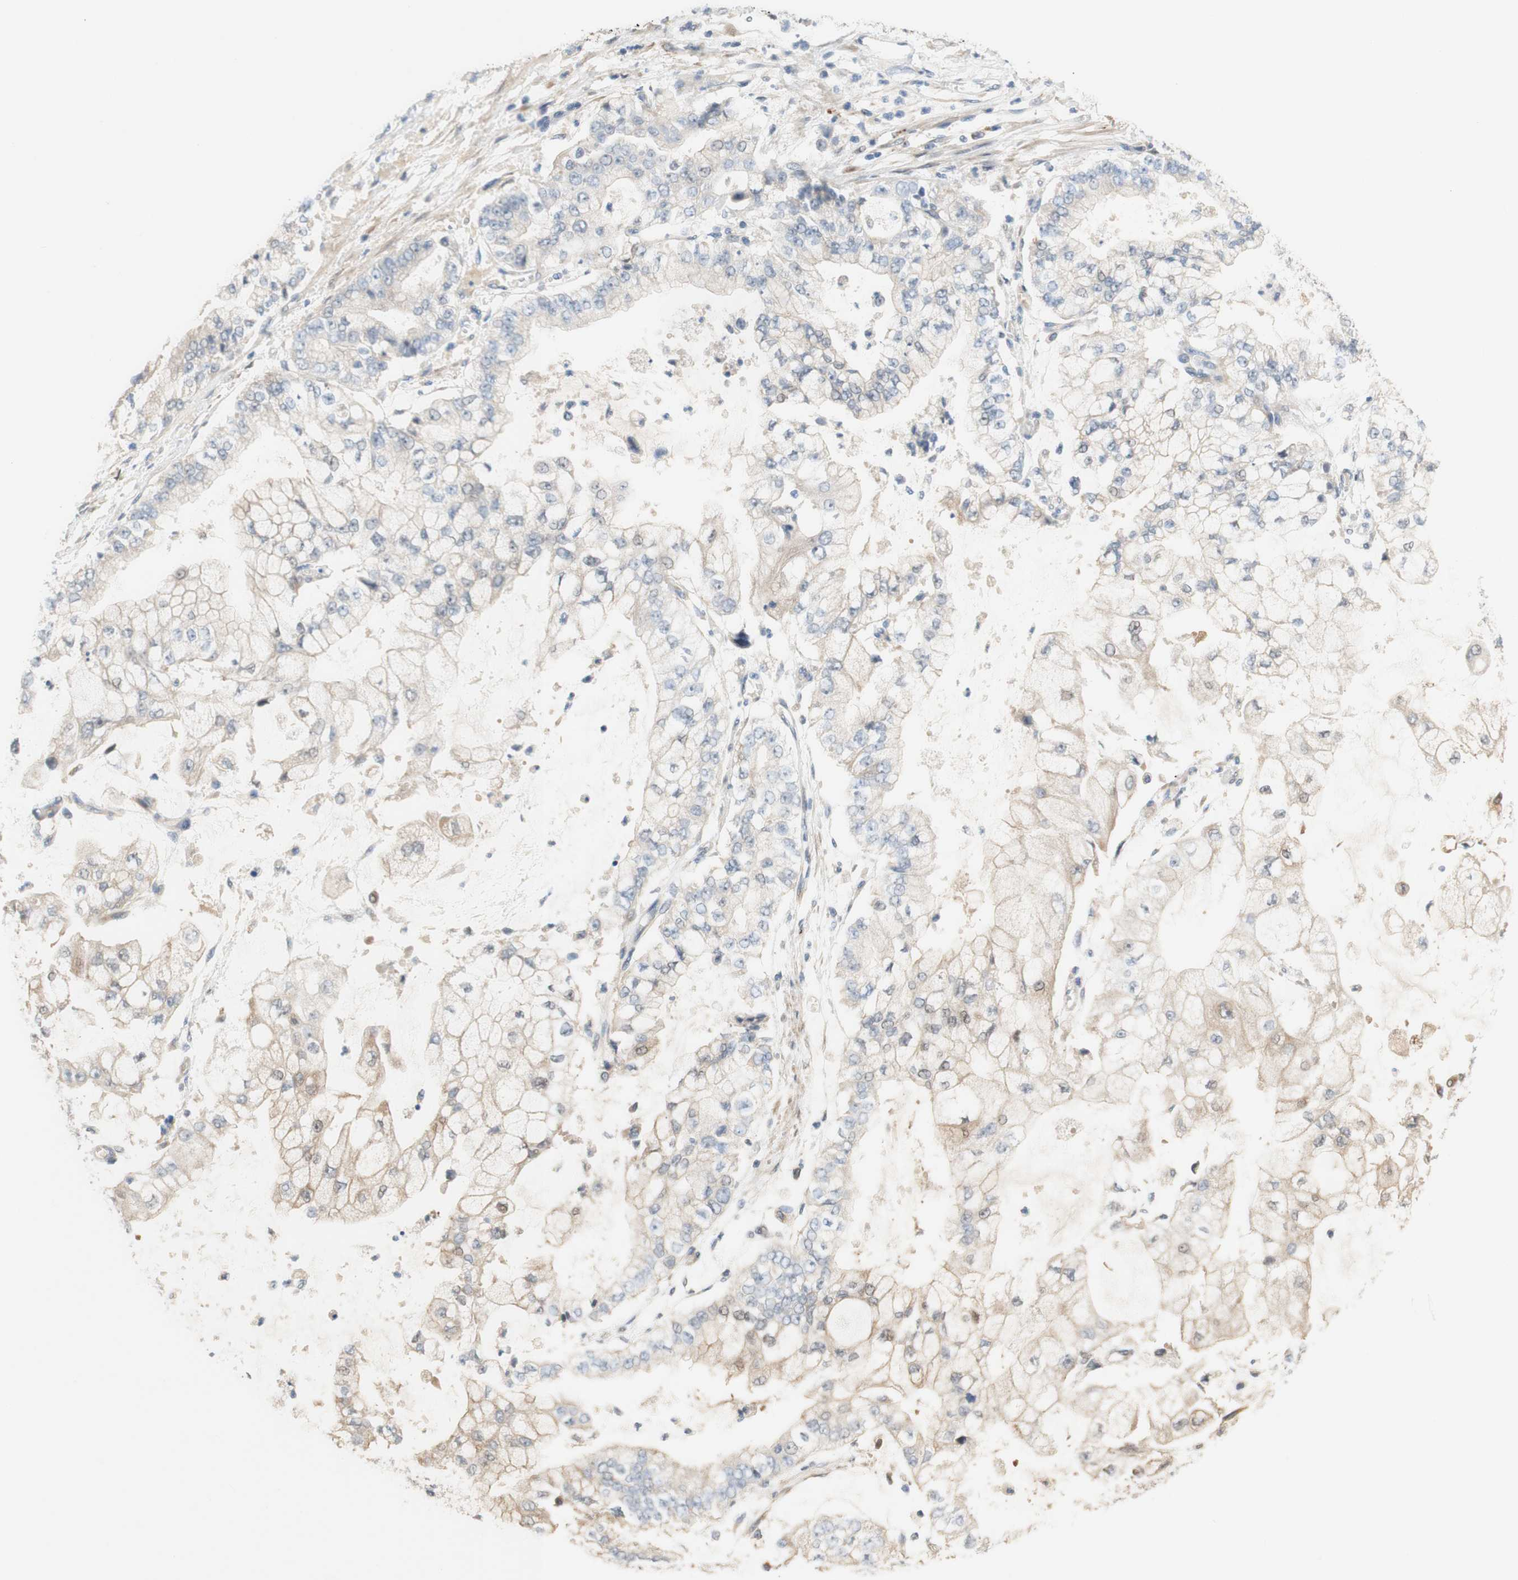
{"staining": {"intensity": "negative", "quantity": "none", "location": "none"}, "tissue": "stomach cancer", "cell_type": "Tumor cells", "image_type": "cancer", "snomed": [{"axis": "morphology", "description": "Adenocarcinoma, NOS"}, {"axis": "topography", "description": "Stomach"}], "caption": "An immunohistochemistry (IHC) photomicrograph of stomach cancer (adenocarcinoma) is shown. There is no staining in tumor cells of stomach cancer (adenocarcinoma).", "gene": "PTPN21", "patient": {"sex": "male", "age": 76}}